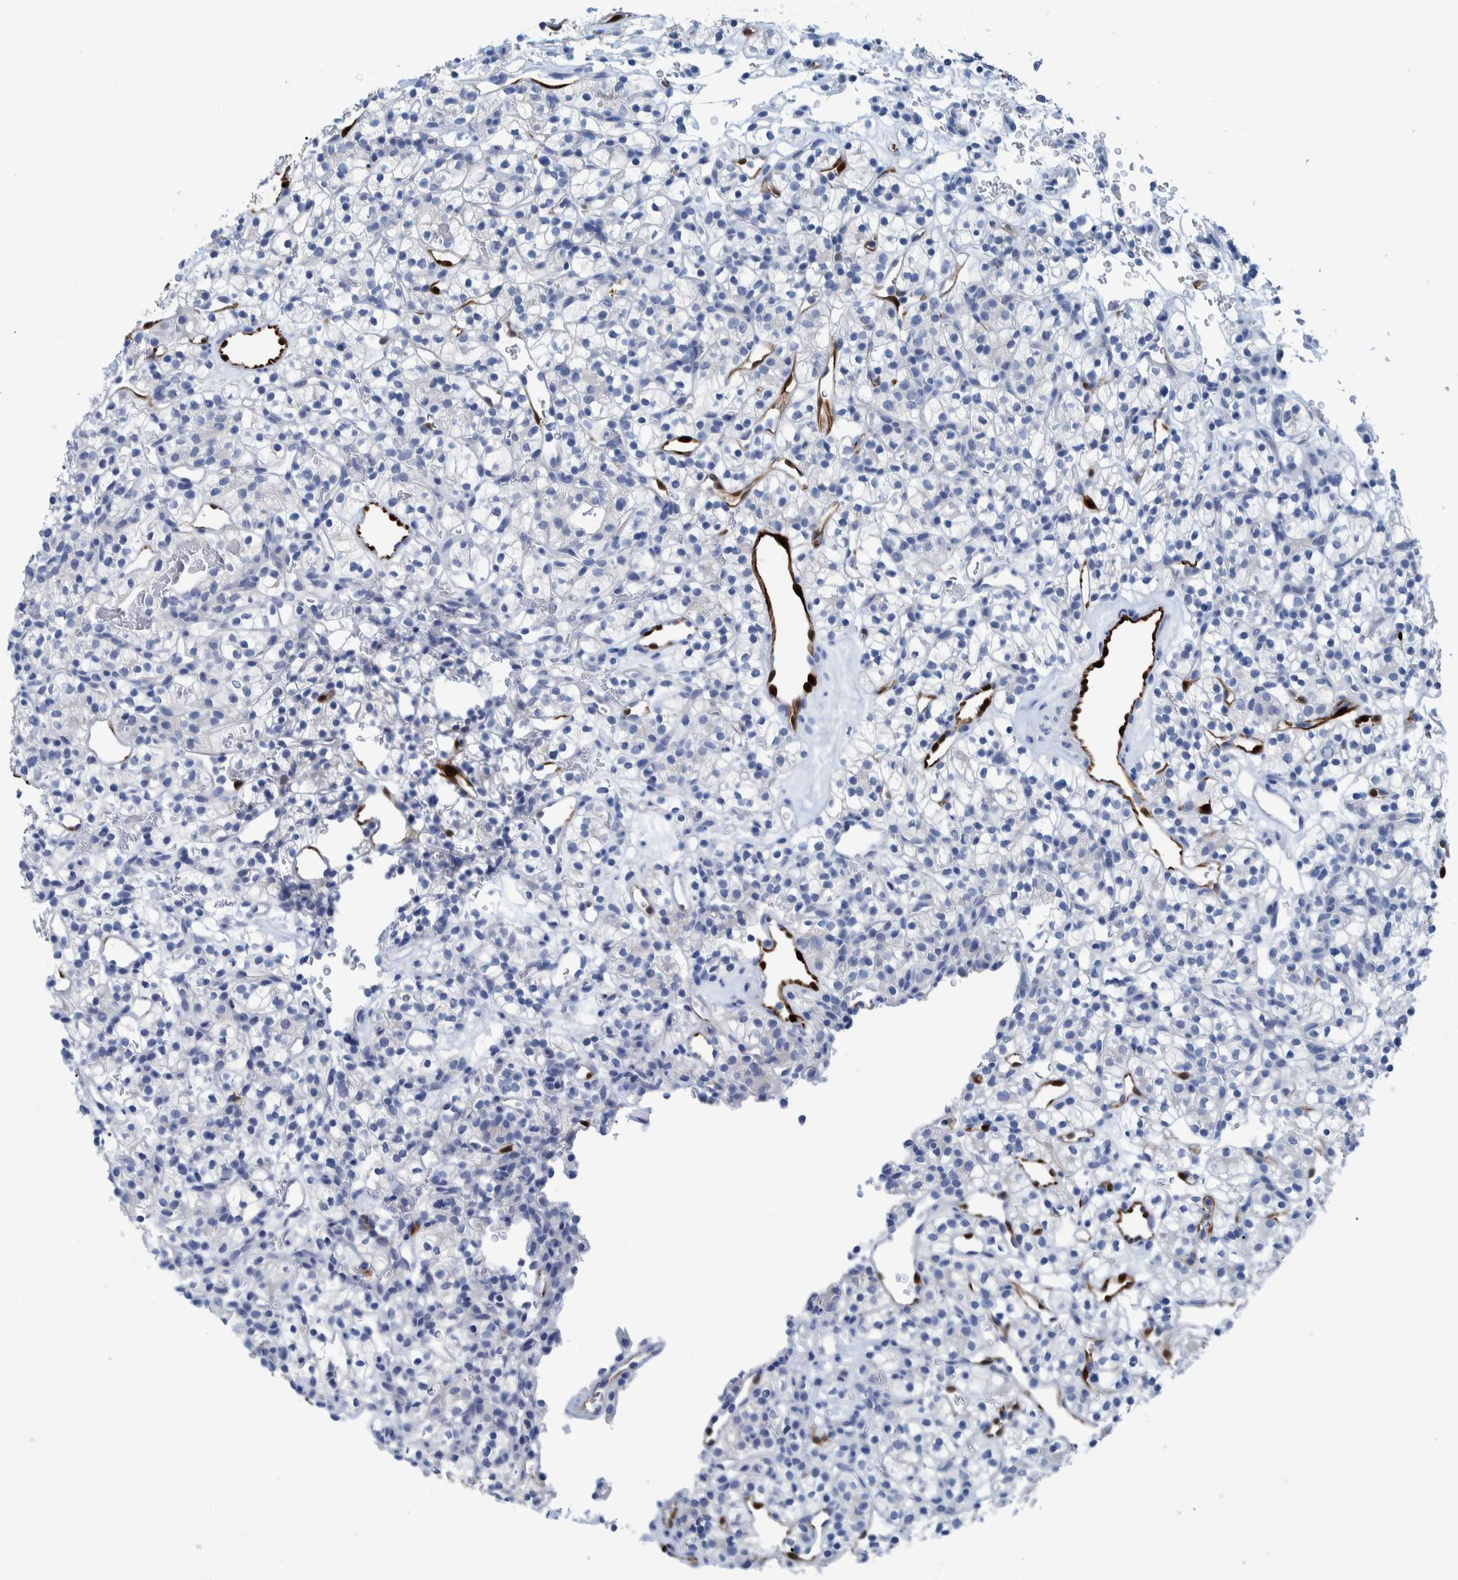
{"staining": {"intensity": "negative", "quantity": "none", "location": "none"}, "tissue": "renal cancer", "cell_type": "Tumor cells", "image_type": "cancer", "snomed": [{"axis": "morphology", "description": "Adenocarcinoma, NOS"}, {"axis": "topography", "description": "Kidney"}], "caption": "IHC image of human renal cancer stained for a protein (brown), which shows no expression in tumor cells.", "gene": "IDO1", "patient": {"sex": "female", "age": 57}}